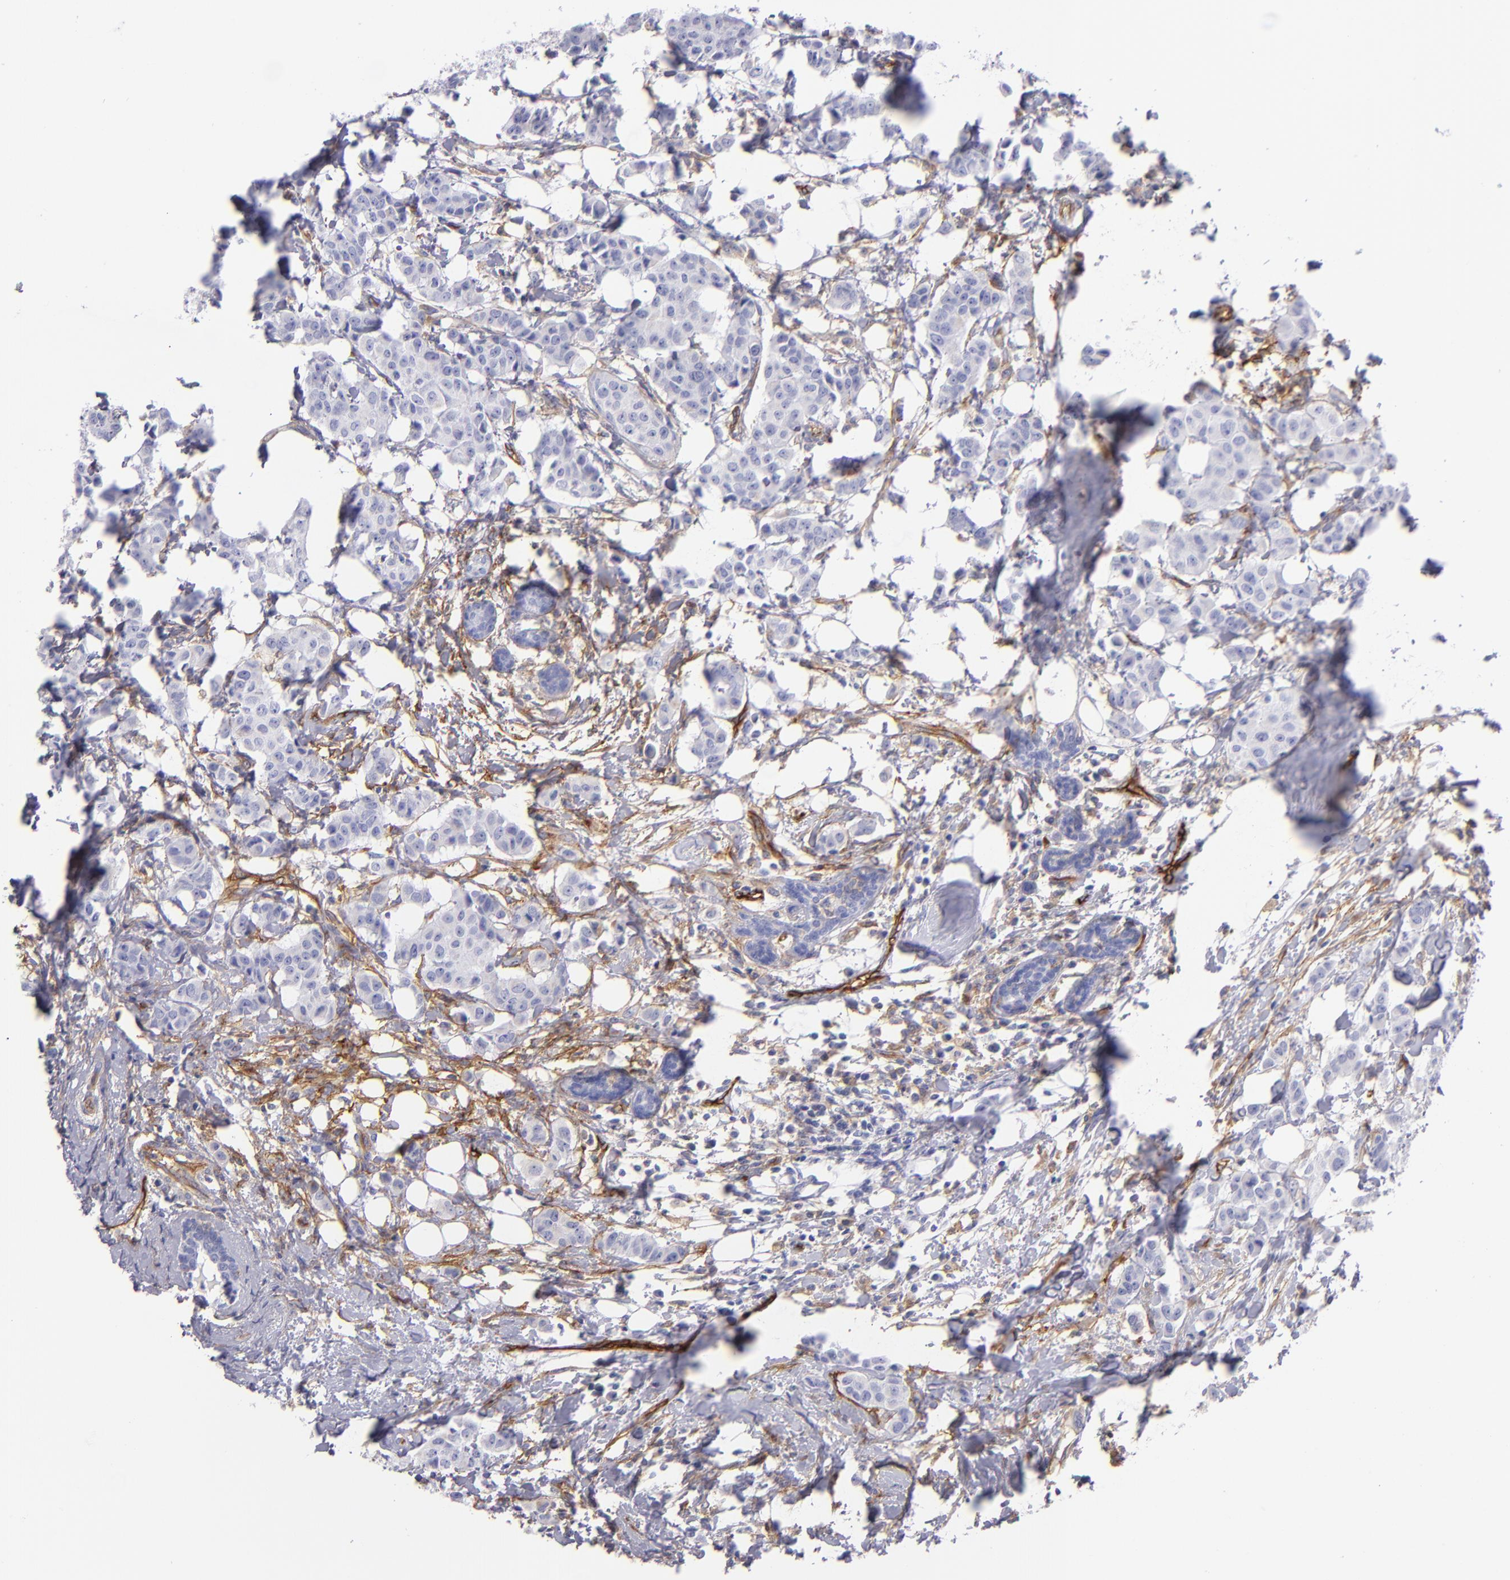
{"staining": {"intensity": "negative", "quantity": "none", "location": "none"}, "tissue": "breast cancer", "cell_type": "Tumor cells", "image_type": "cancer", "snomed": [{"axis": "morphology", "description": "Duct carcinoma"}, {"axis": "topography", "description": "Breast"}], "caption": "Immunohistochemistry (IHC) photomicrograph of neoplastic tissue: human breast cancer stained with DAB shows no significant protein positivity in tumor cells. Brightfield microscopy of immunohistochemistry (IHC) stained with DAB (brown) and hematoxylin (blue), captured at high magnification.", "gene": "ENTPD1", "patient": {"sex": "female", "age": 40}}